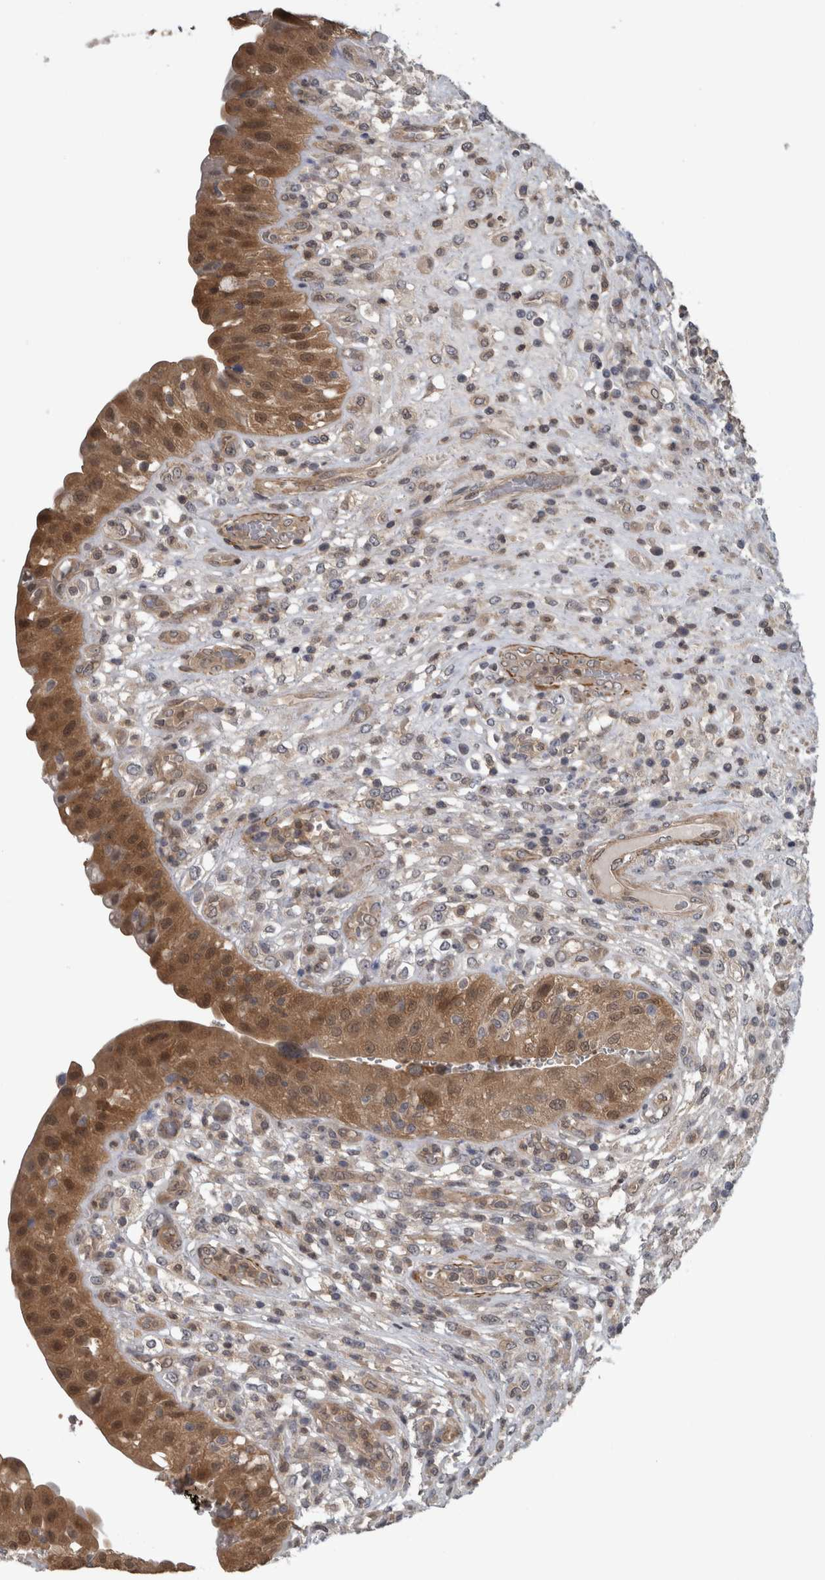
{"staining": {"intensity": "strong", "quantity": ">75%", "location": "cytoplasmic/membranous,nuclear"}, "tissue": "urinary bladder", "cell_type": "Urothelial cells", "image_type": "normal", "snomed": [{"axis": "morphology", "description": "Normal tissue, NOS"}, {"axis": "topography", "description": "Urinary bladder"}], "caption": "The image demonstrates staining of normal urinary bladder, revealing strong cytoplasmic/membranous,nuclear protein expression (brown color) within urothelial cells.", "gene": "NAPRT", "patient": {"sex": "female", "age": 62}}